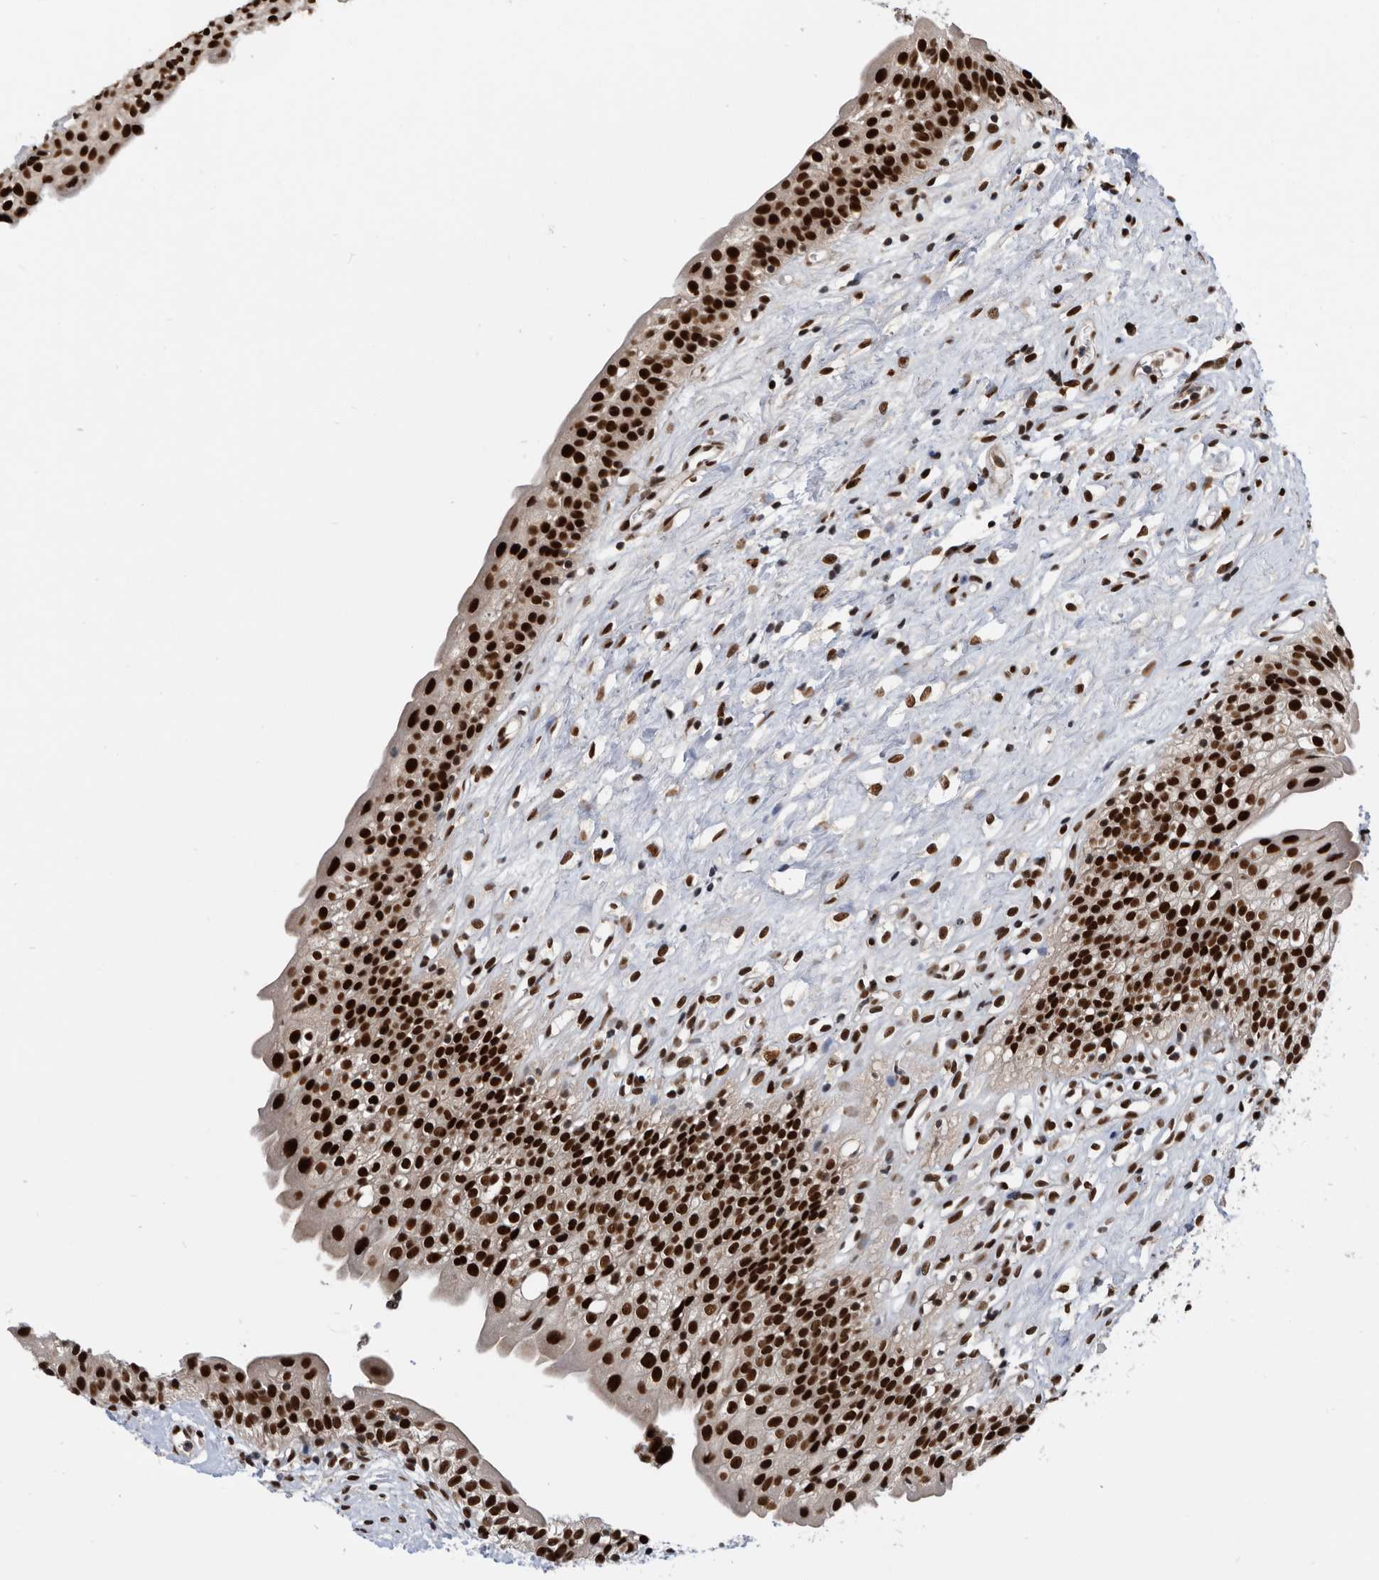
{"staining": {"intensity": "strong", "quantity": ">75%", "location": "nuclear"}, "tissue": "urinary bladder", "cell_type": "Urothelial cells", "image_type": "normal", "snomed": [{"axis": "morphology", "description": "Normal tissue, NOS"}, {"axis": "topography", "description": "Urinary bladder"}], "caption": "Unremarkable urinary bladder reveals strong nuclear staining in about >75% of urothelial cells.", "gene": "ZNF260", "patient": {"sex": "male", "age": 51}}